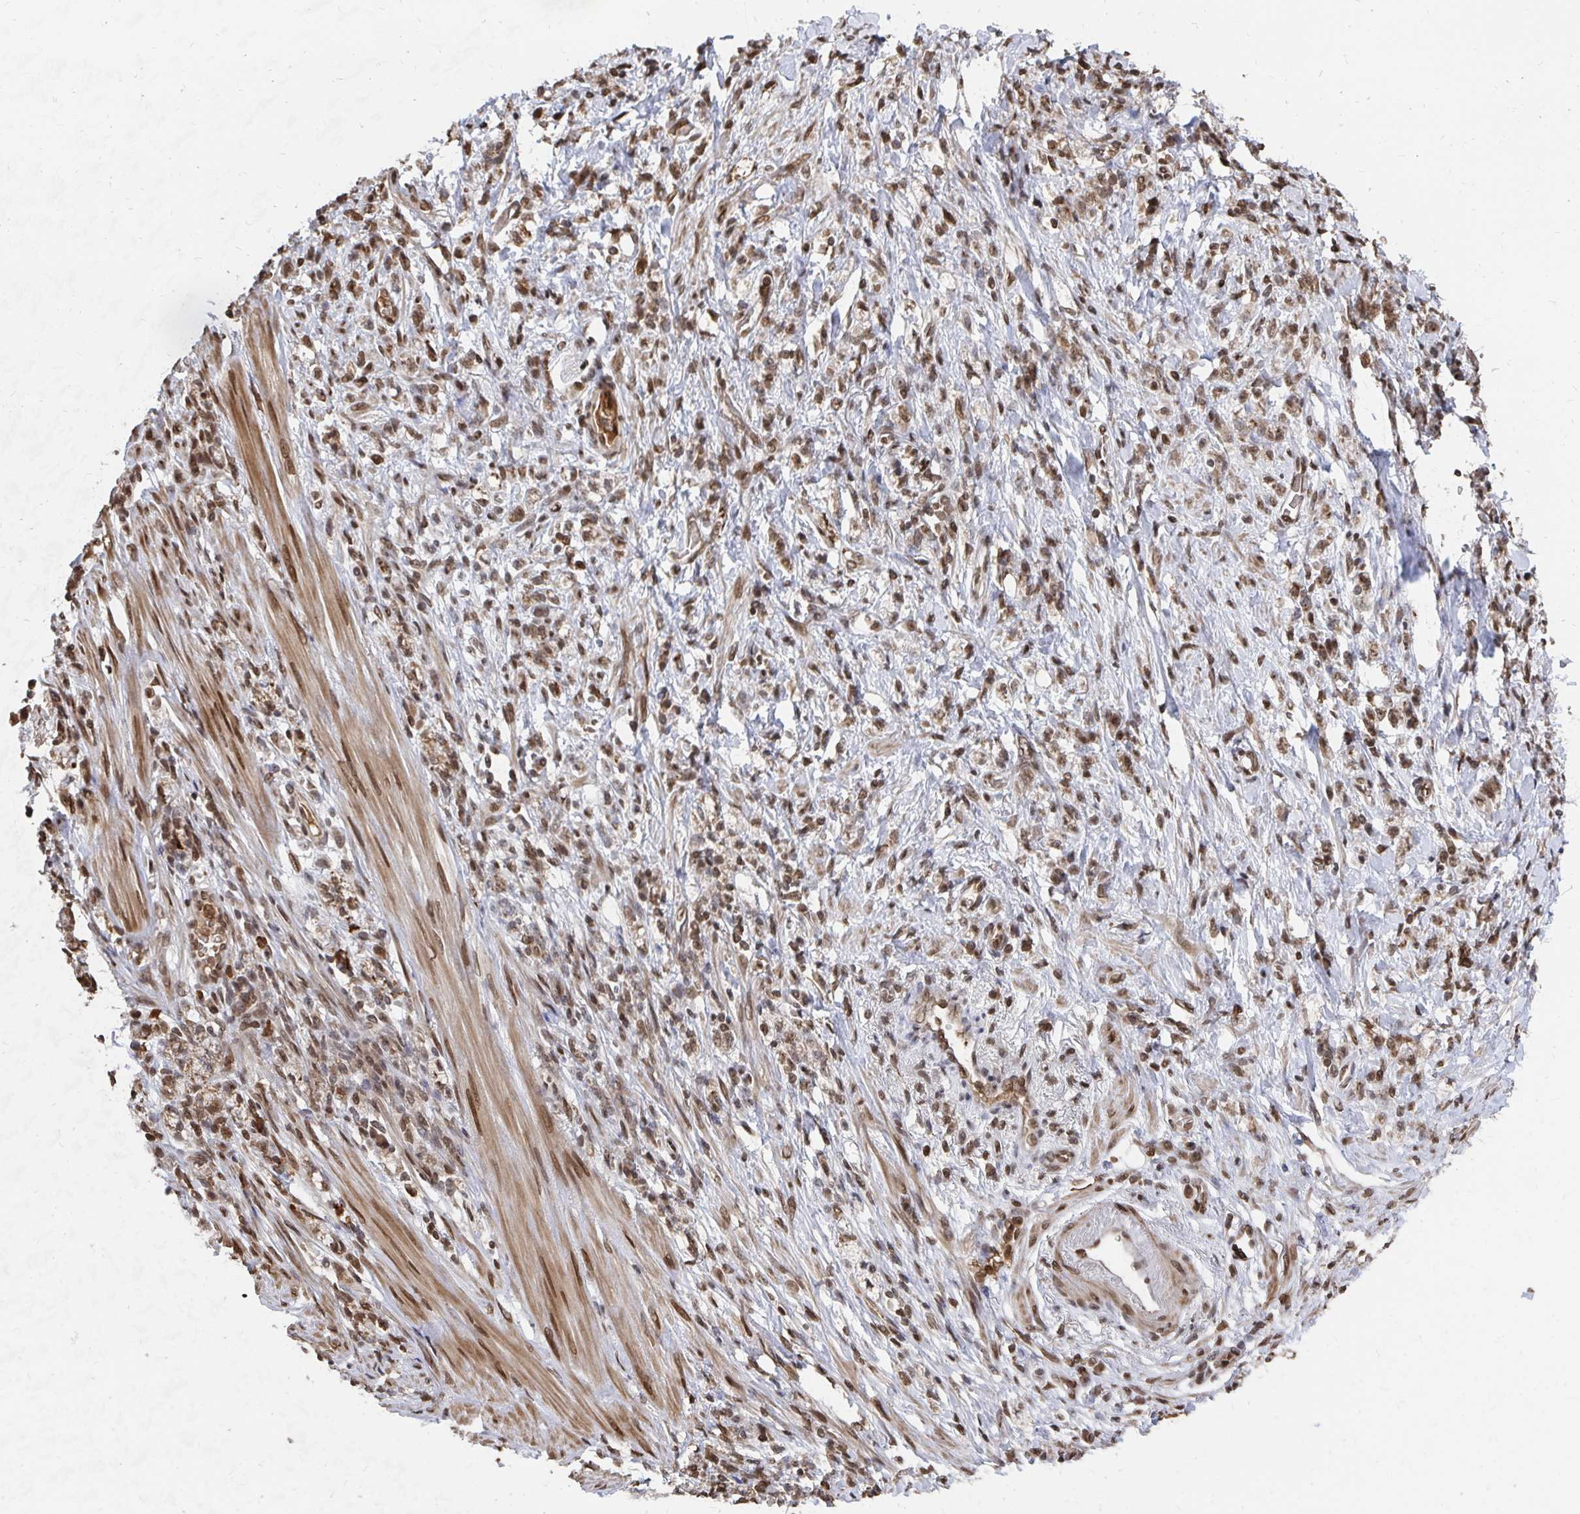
{"staining": {"intensity": "moderate", "quantity": ">75%", "location": "nuclear"}, "tissue": "stomach cancer", "cell_type": "Tumor cells", "image_type": "cancer", "snomed": [{"axis": "morphology", "description": "Adenocarcinoma, NOS"}, {"axis": "topography", "description": "Stomach"}], "caption": "Tumor cells display medium levels of moderate nuclear positivity in approximately >75% of cells in human adenocarcinoma (stomach). The protein of interest is shown in brown color, while the nuclei are stained blue.", "gene": "GTF3C6", "patient": {"sex": "male", "age": 77}}